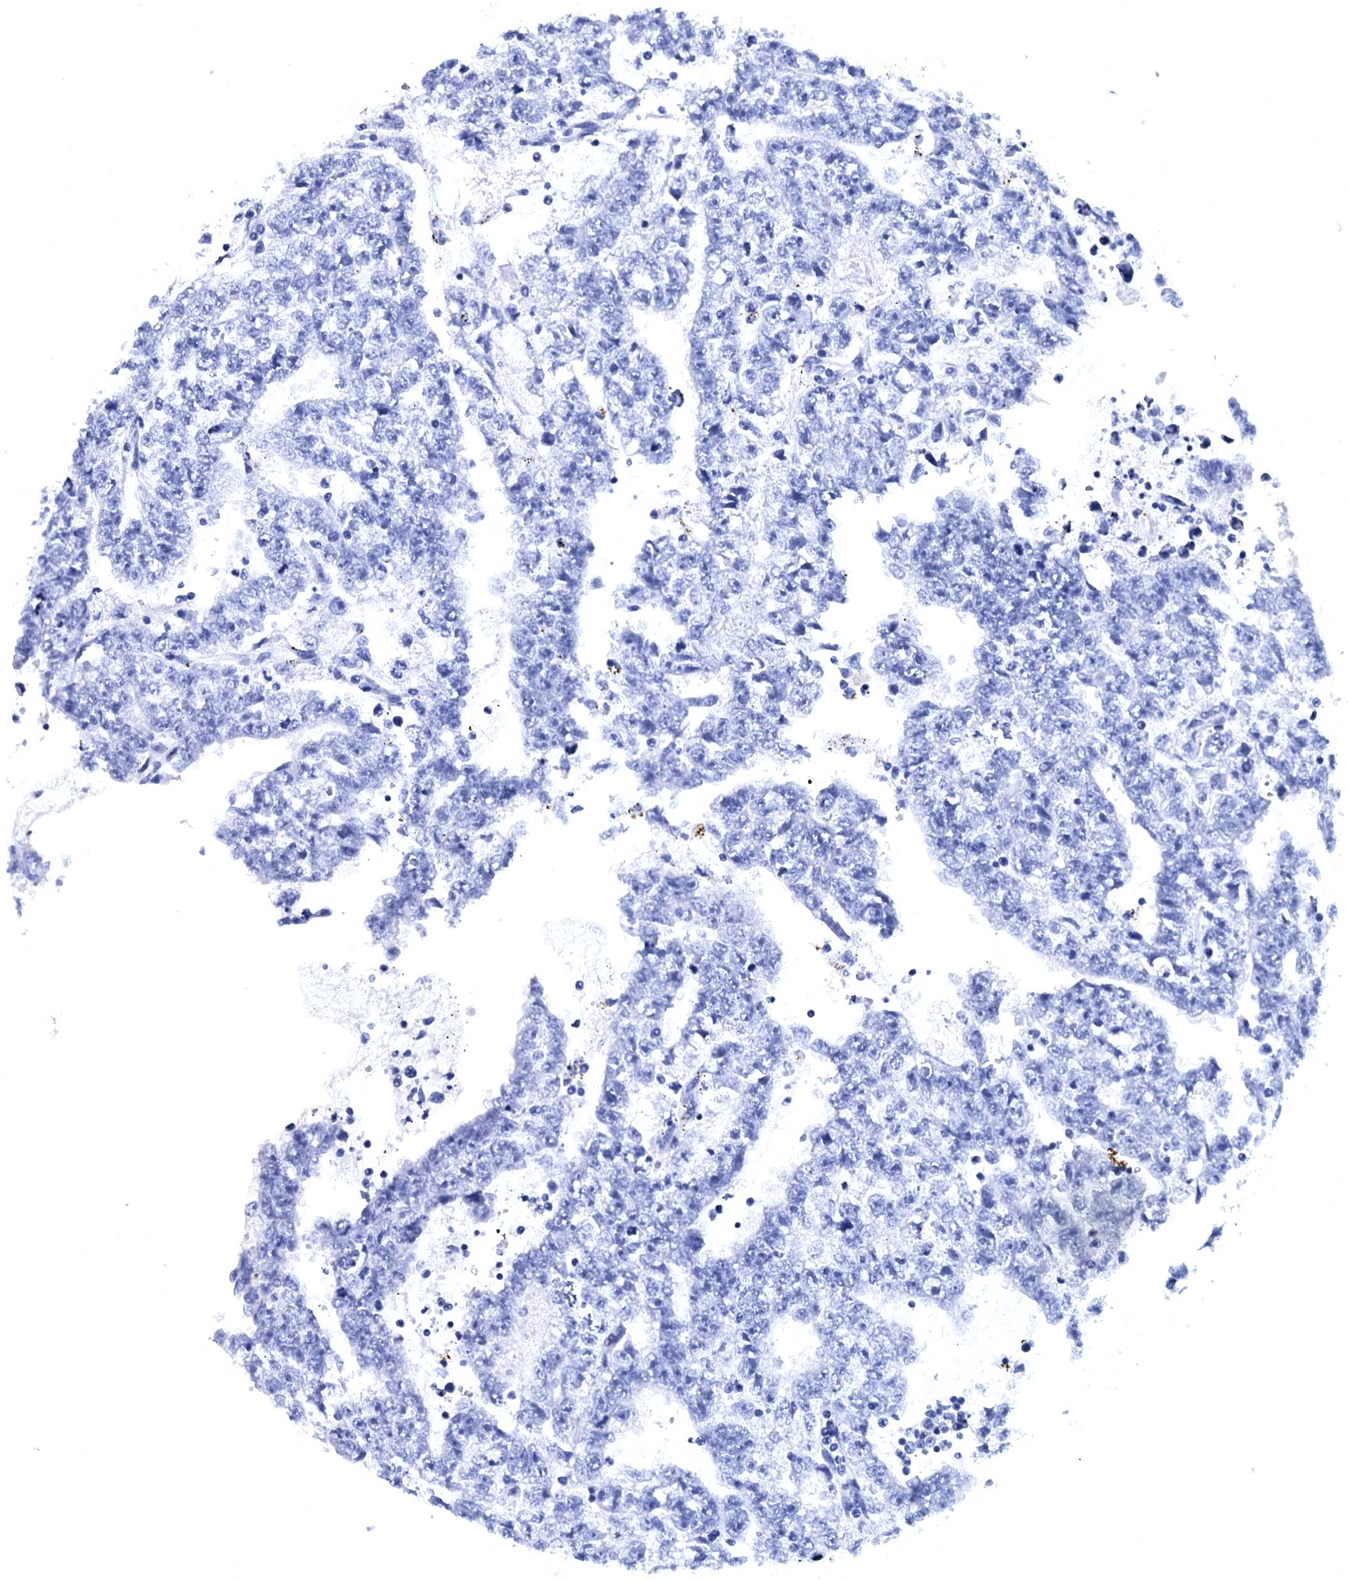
{"staining": {"intensity": "negative", "quantity": "none", "location": "none"}, "tissue": "testis cancer", "cell_type": "Tumor cells", "image_type": "cancer", "snomed": [{"axis": "morphology", "description": "Carcinoma, Embryonal, NOS"}, {"axis": "topography", "description": "Testis"}], "caption": "Immunohistochemistry (IHC) histopathology image of neoplastic tissue: testis cancer stained with DAB (3,3'-diaminobenzidine) reveals no significant protein expression in tumor cells.", "gene": "MYBPC3", "patient": {"sex": "male", "age": 25}}